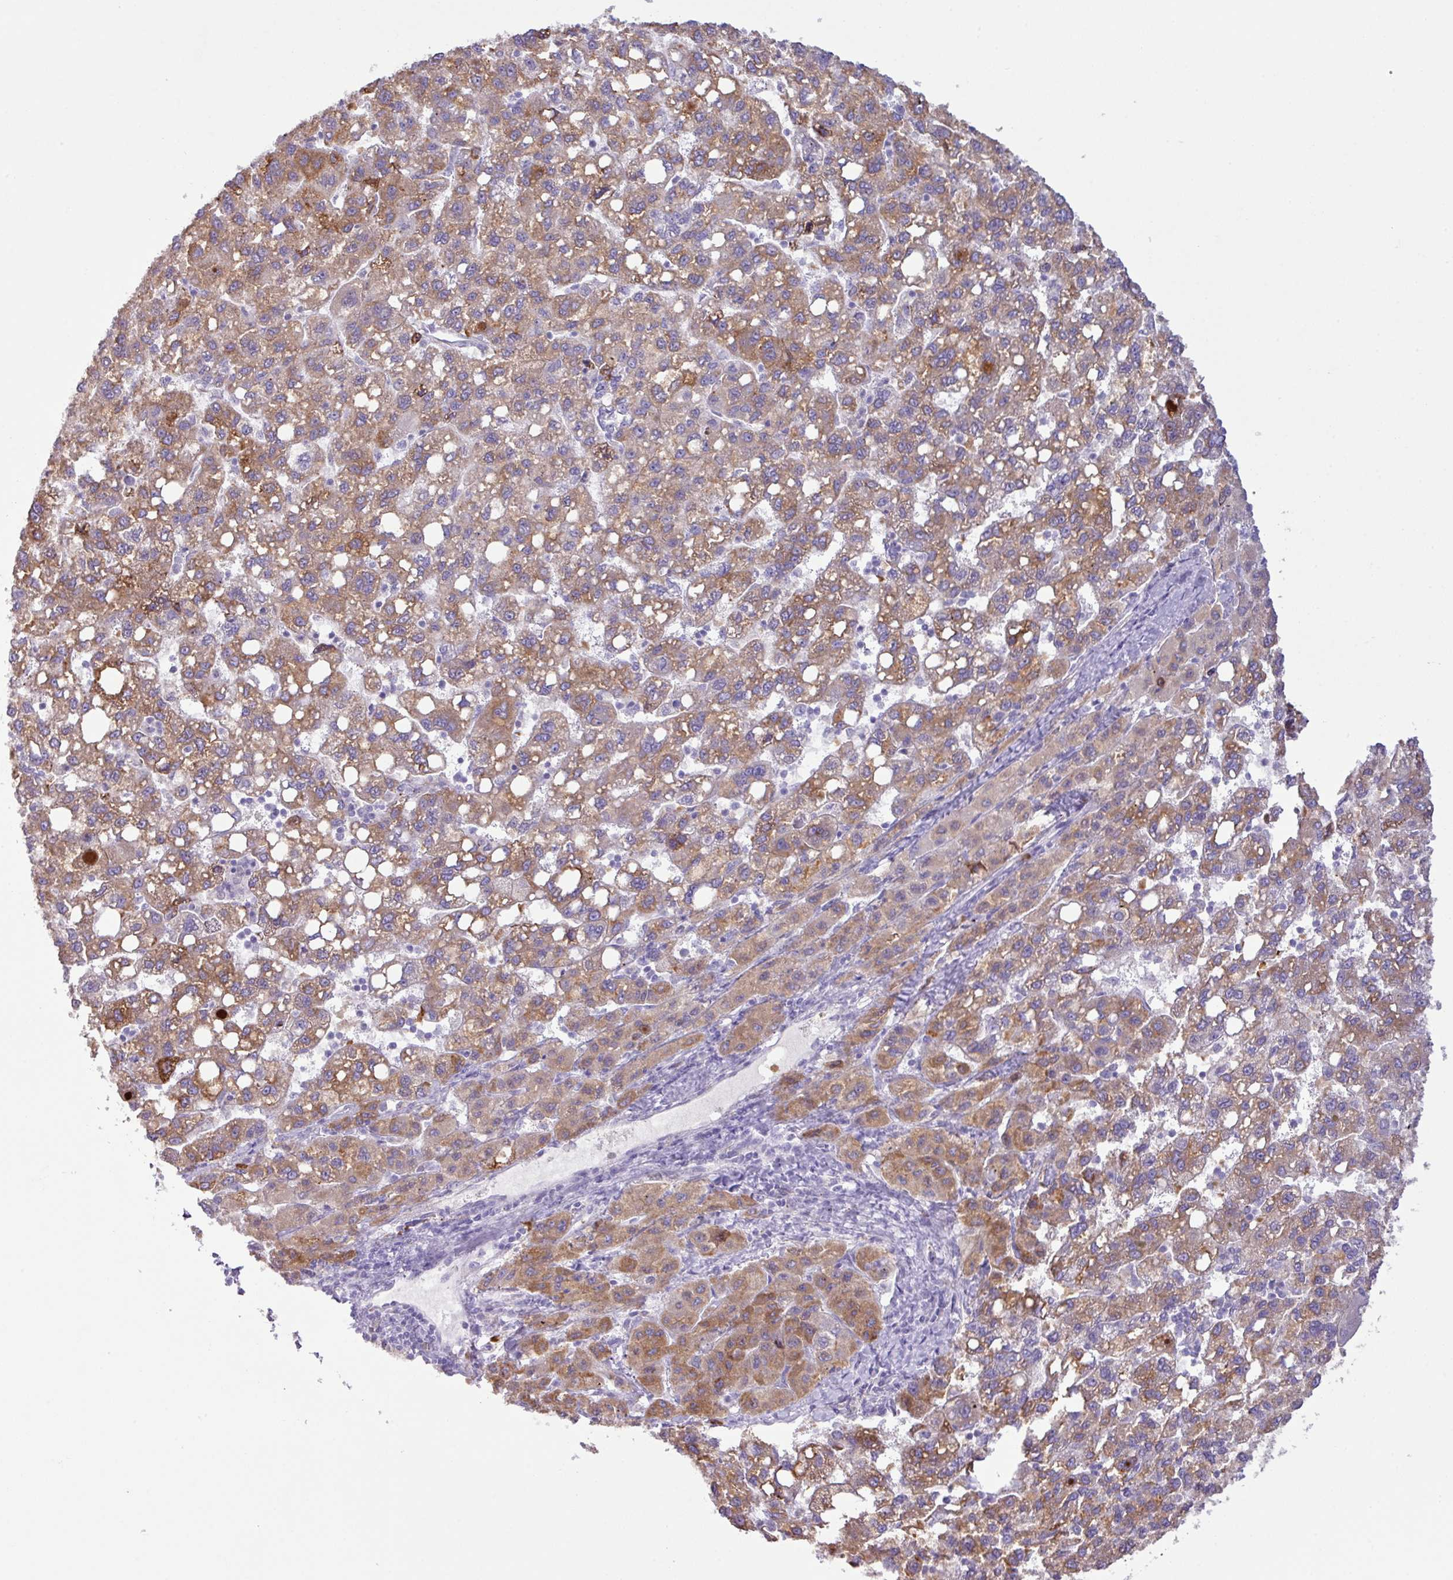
{"staining": {"intensity": "moderate", "quantity": ">75%", "location": "cytoplasmic/membranous"}, "tissue": "liver cancer", "cell_type": "Tumor cells", "image_type": "cancer", "snomed": [{"axis": "morphology", "description": "Carcinoma, Hepatocellular, NOS"}, {"axis": "topography", "description": "Liver"}], "caption": "Immunohistochemical staining of human liver hepatocellular carcinoma shows medium levels of moderate cytoplasmic/membranous protein staining in approximately >75% of tumor cells. The staining was performed using DAB to visualize the protein expression in brown, while the nuclei were stained in blue with hematoxylin (Magnification: 20x).", "gene": "RGS21", "patient": {"sex": "female", "age": 82}}